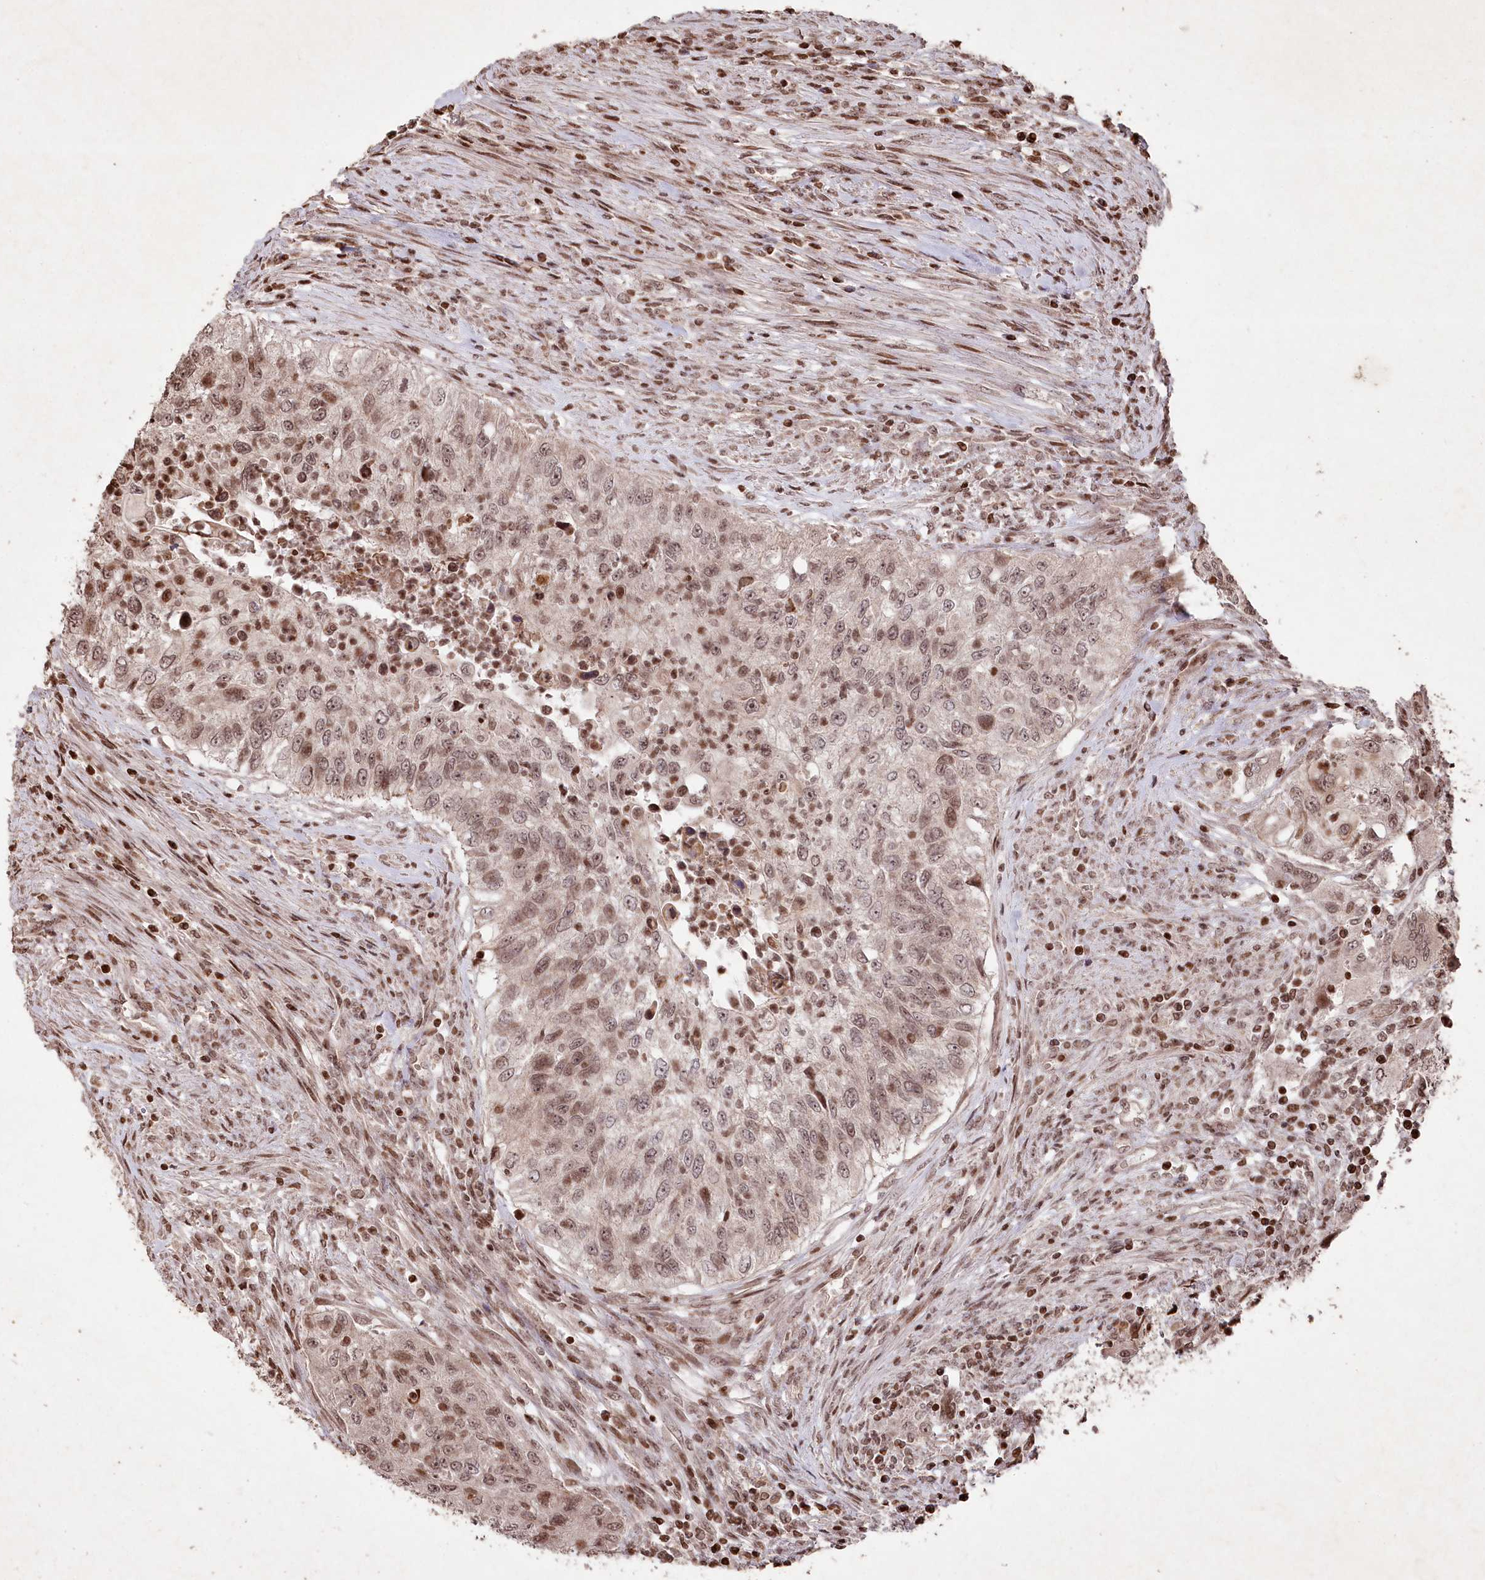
{"staining": {"intensity": "moderate", "quantity": ">75%", "location": "nuclear"}, "tissue": "urothelial cancer", "cell_type": "Tumor cells", "image_type": "cancer", "snomed": [{"axis": "morphology", "description": "Urothelial carcinoma, High grade"}, {"axis": "topography", "description": "Urinary bladder"}], "caption": "Tumor cells display moderate nuclear expression in about >75% of cells in urothelial cancer.", "gene": "CCSER2", "patient": {"sex": "female", "age": 60}}